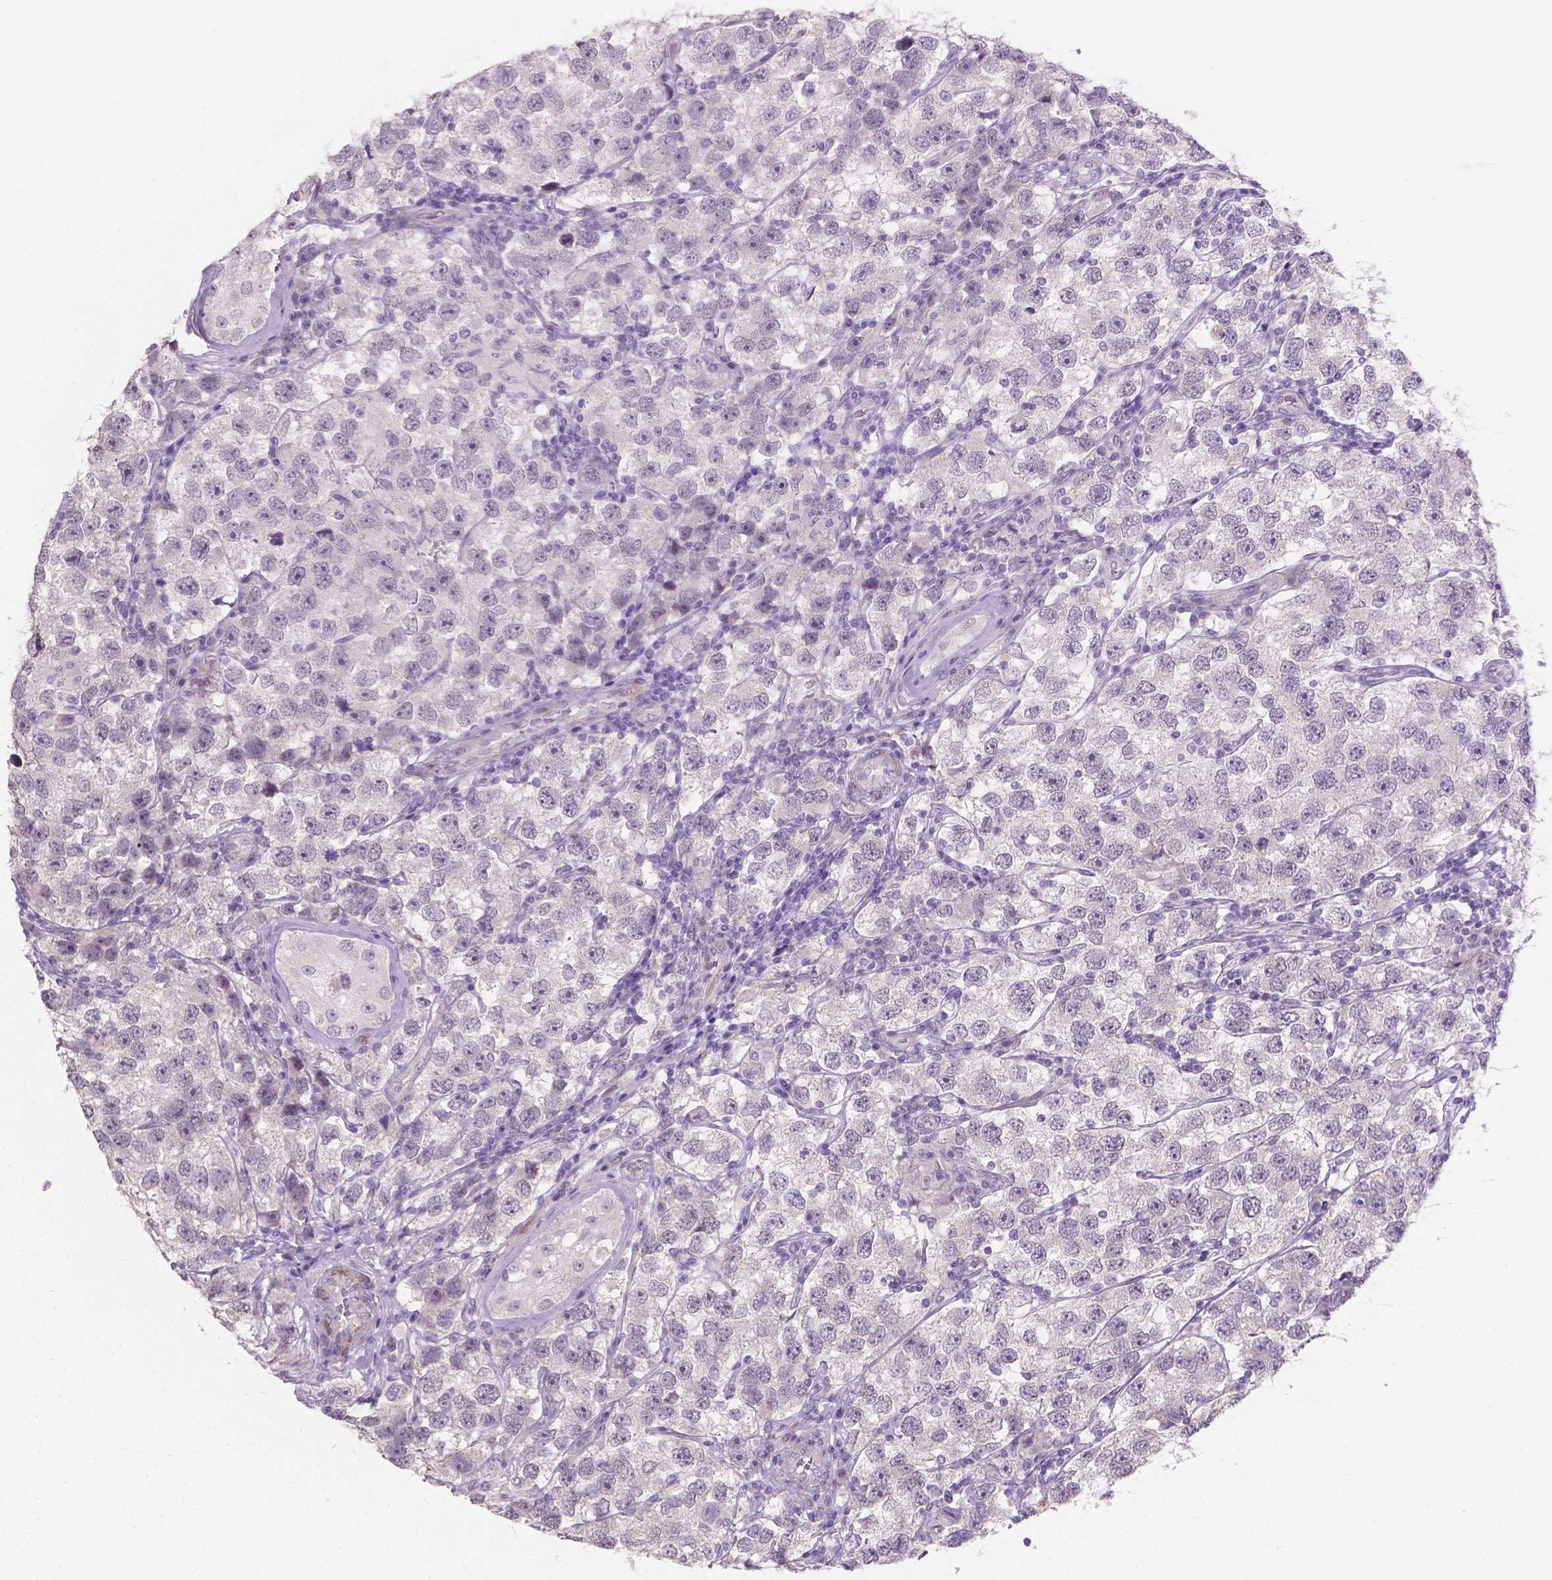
{"staining": {"intensity": "negative", "quantity": "none", "location": "none"}, "tissue": "testis cancer", "cell_type": "Tumor cells", "image_type": "cancer", "snomed": [{"axis": "morphology", "description": "Seminoma, NOS"}, {"axis": "topography", "description": "Testis"}], "caption": "An image of human testis cancer is negative for staining in tumor cells. (Immunohistochemistry (ihc), brightfield microscopy, high magnification).", "gene": "GSDMA", "patient": {"sex": "male", "age": 26}}